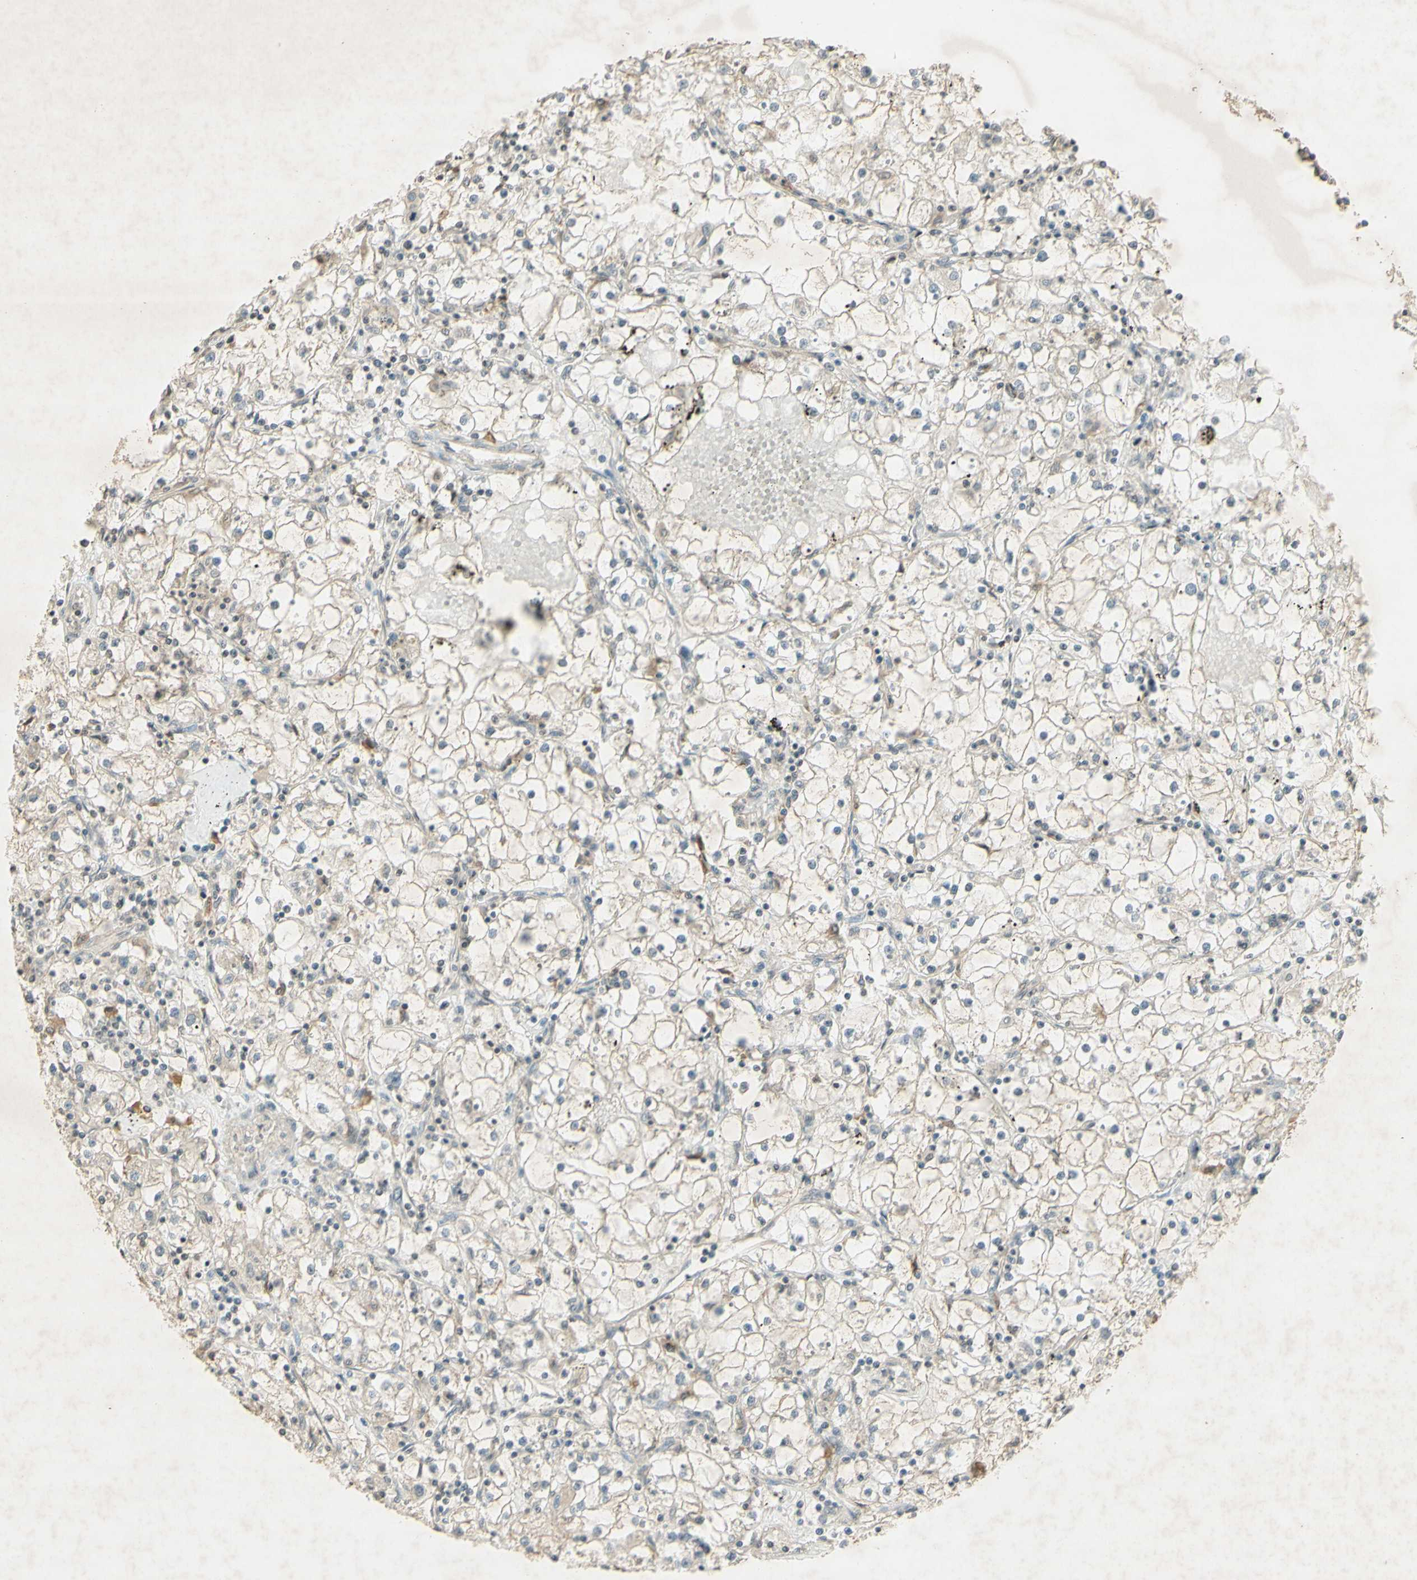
{"staining": {"intensity": "negative", "quantity": "none", "location": "none"}, "tissue": "renal cancer", "cell_type": "Tumor cells", "image_type": "cancer", "snomed": [{"axis": "morphology", "description": "Adenocarcinoma, NOS"}, {"axis": "topography", "description": "Kidney"}], "caption": "An IHC image of renal cancer is shown. There is no staining in tumor cells of renal cancer.", "gene": "GLI1", "patient": {"sex": "male", "age": 56}}